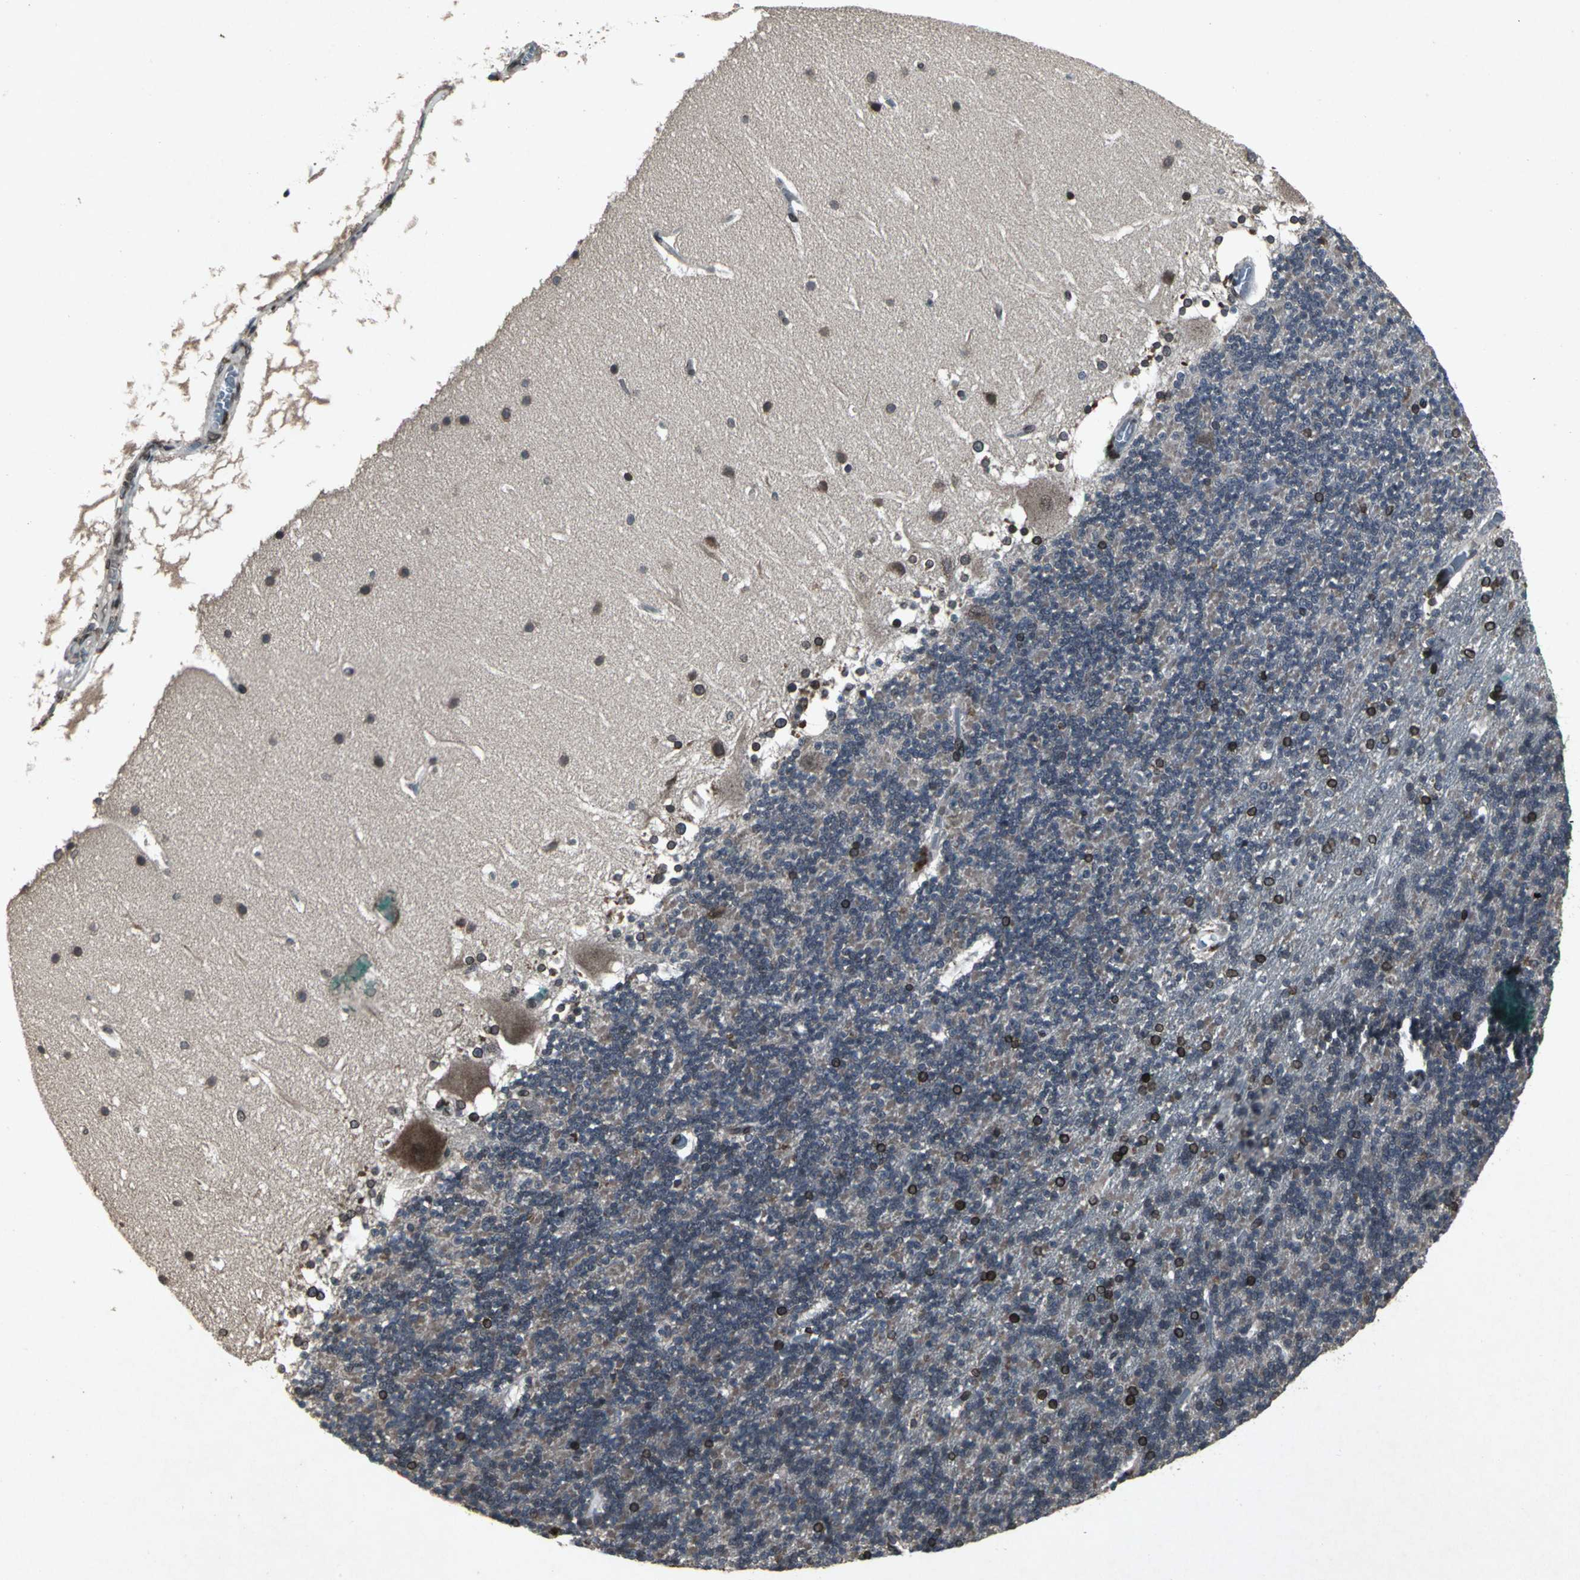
{"staining": {"intensity": "strong", "quantity": "<25%", "location": "cytoplasmic/membranous,nuclear"}, "tissue": "cerebellum", "cell_type": "Cells in granular layer", "image_type": "normal", "snomed": [{"axis": "morphology", "description": "Normal tissue, NOS"}, {"axis": "topography", "description": "Cerebellum"}], "caption": "An immunohistochemistry image of normal tissue is shown. Protein staining in brown labels strong cytoplasmic/membranous,nuclear positivity in cerebellum within cells in granular layer.", "gene": "SH2B3", "patient": {"sex": "female", "age": 19}}